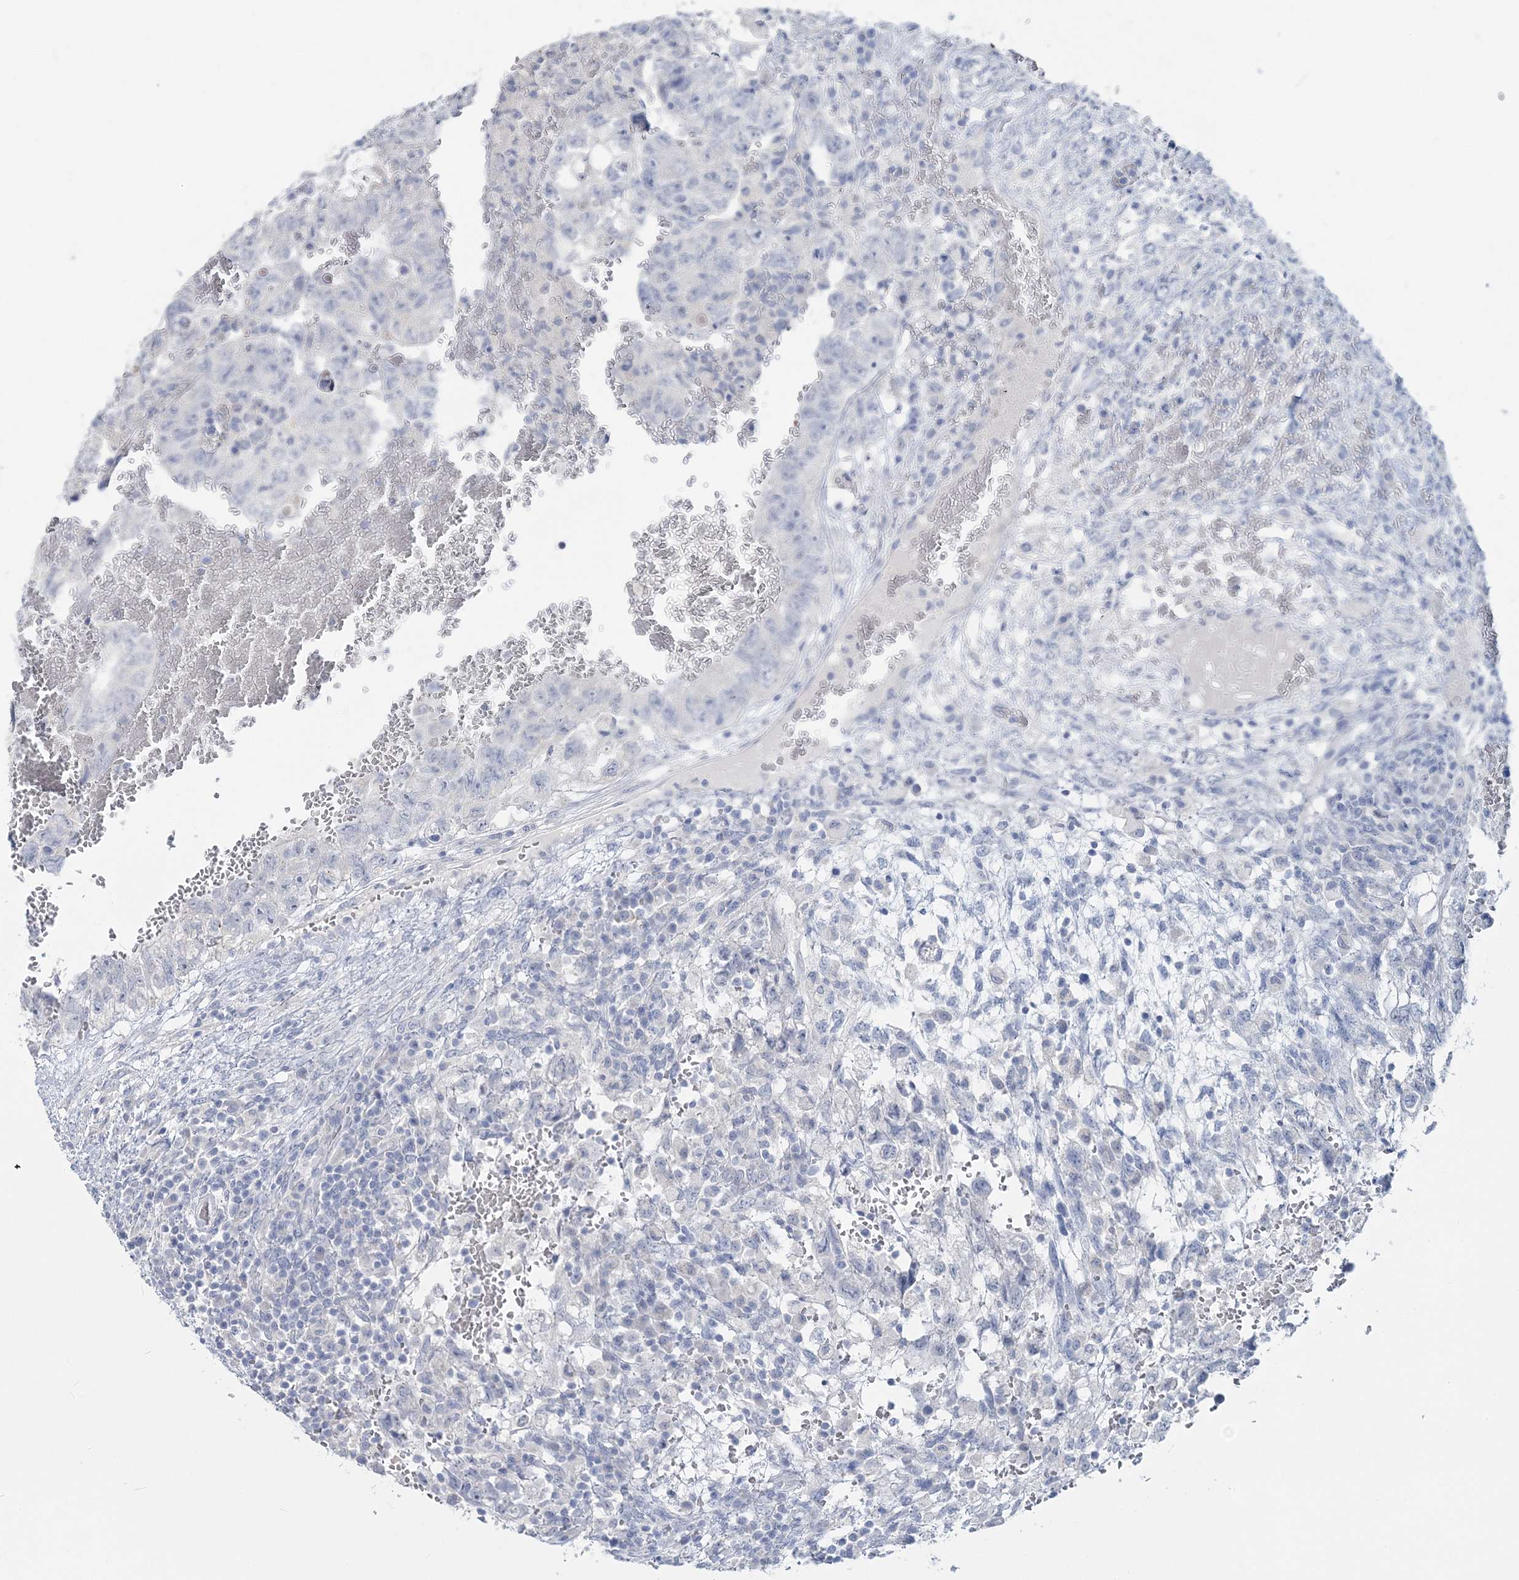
{"staining": {"intensity": "negative", "quantity": "none", "location": "none"}, "tissue": "testis cancer", "cell_type": "Tumor cells", "image_type": "cancer", "snomed": [{"axis": "morphology", "description": "Carcinoma, Embryonal, NOS"}, {"axis": "topography", "description": "Testis"}], "caption": "Tumor cells are negative for brown protein staining in testis cancer (embryonal carcinoma).", "gene": "CYP3A4", "patient": {"sex": "male", "age": 36}}